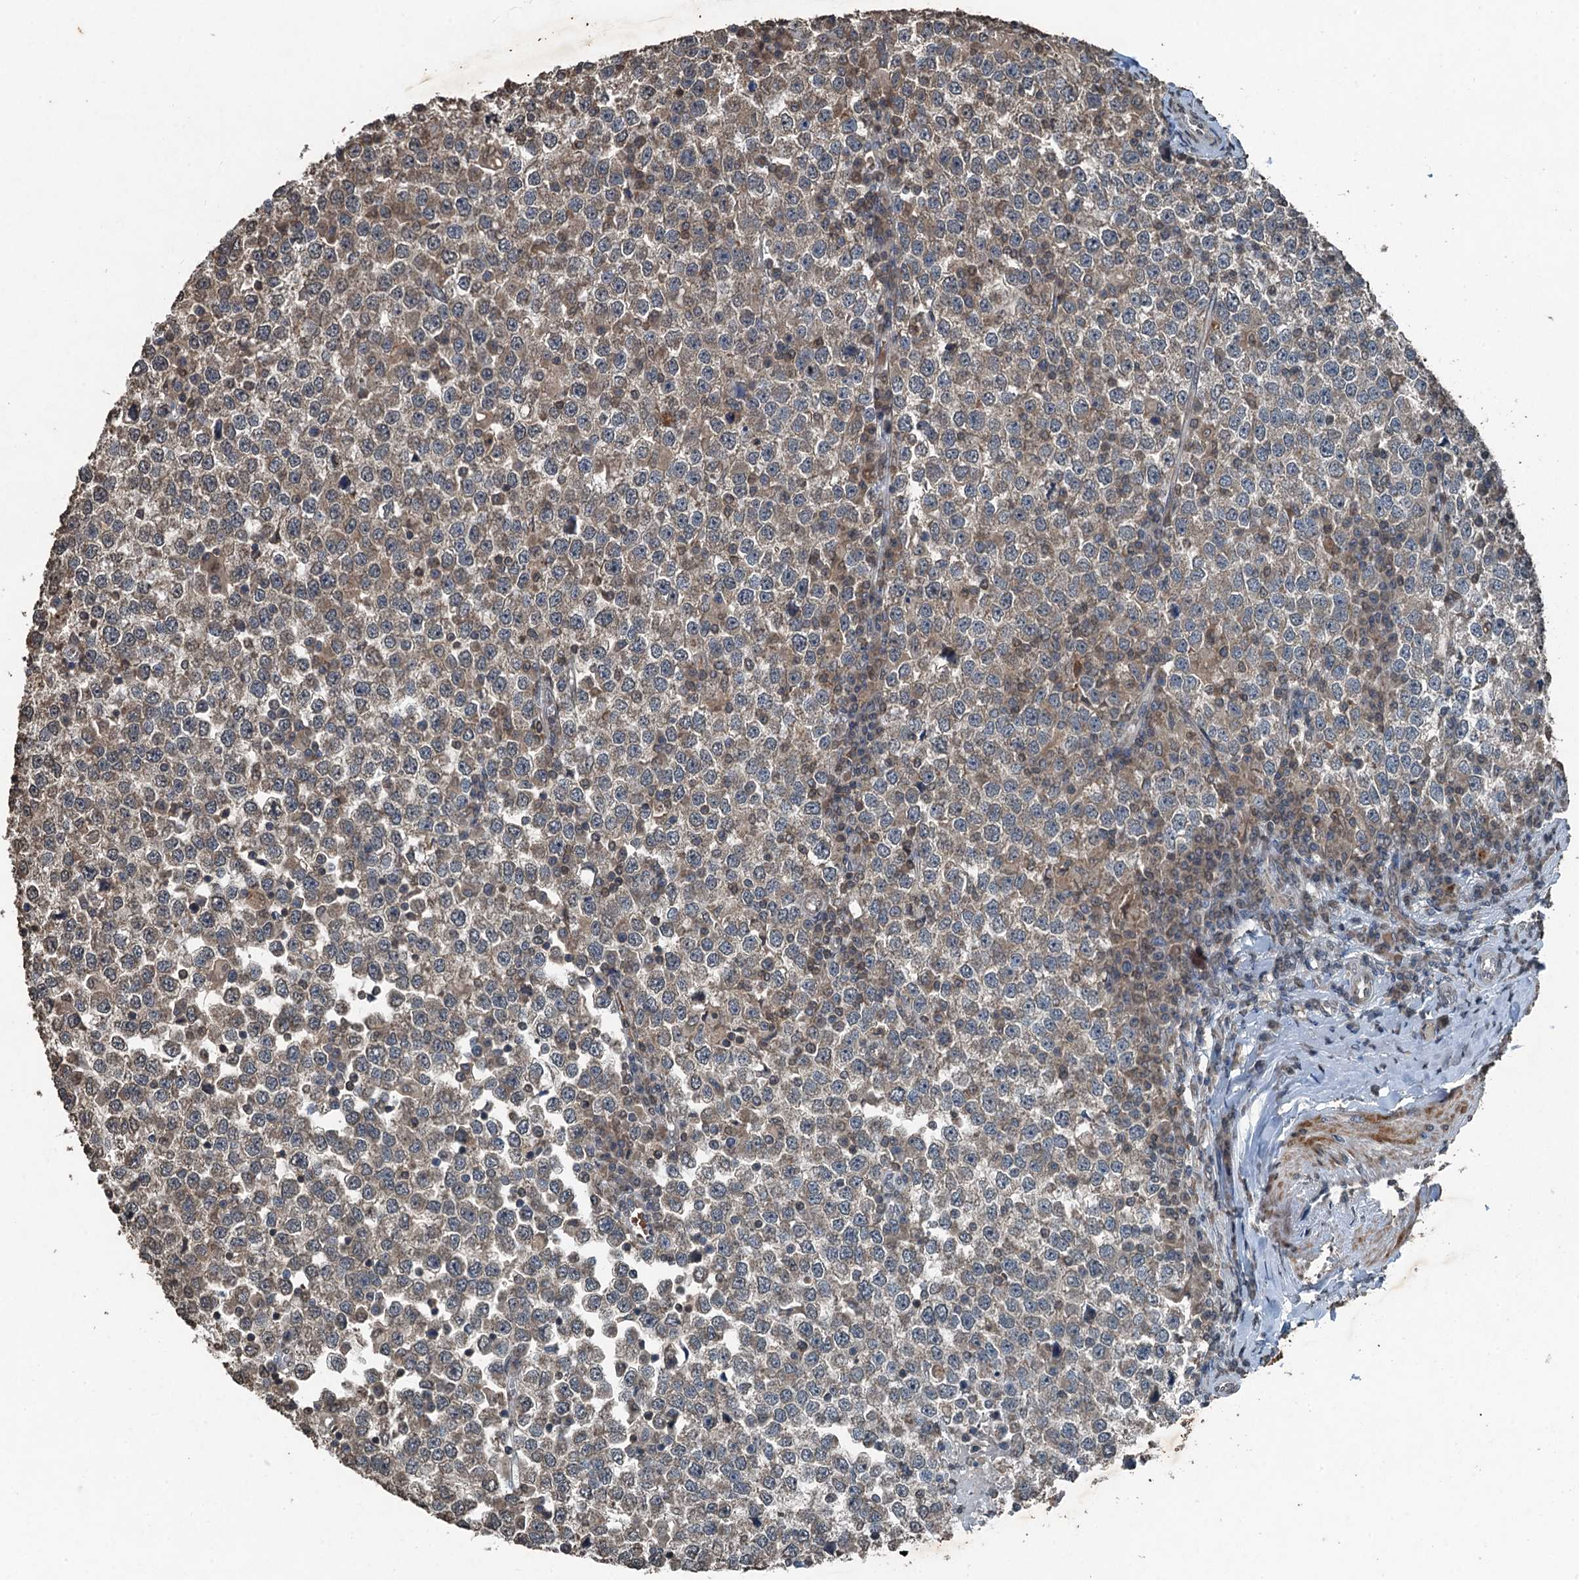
{"staining": {"intensity": "weak", "quantity": "25%-75%", "location": "cytoplasmic/membranous"}, "tissue": "testis cancer", "cell_type": "Tumor cells", "image_type": "cancer", "snomed": [{"axis": "morphology", "description": "Seminoma, NOS"}, {"axis": "topography", "description": "Testis"}], "caption": "Immunohistochemistry image of human testis cancer stained for a protein (brown), which displays low levels of weak cytoplasmic/membranous positivity in about 25%-75% of tumor cells.", "gene": "TCTN1", "patient": {"sex": "male", "age": 65}}